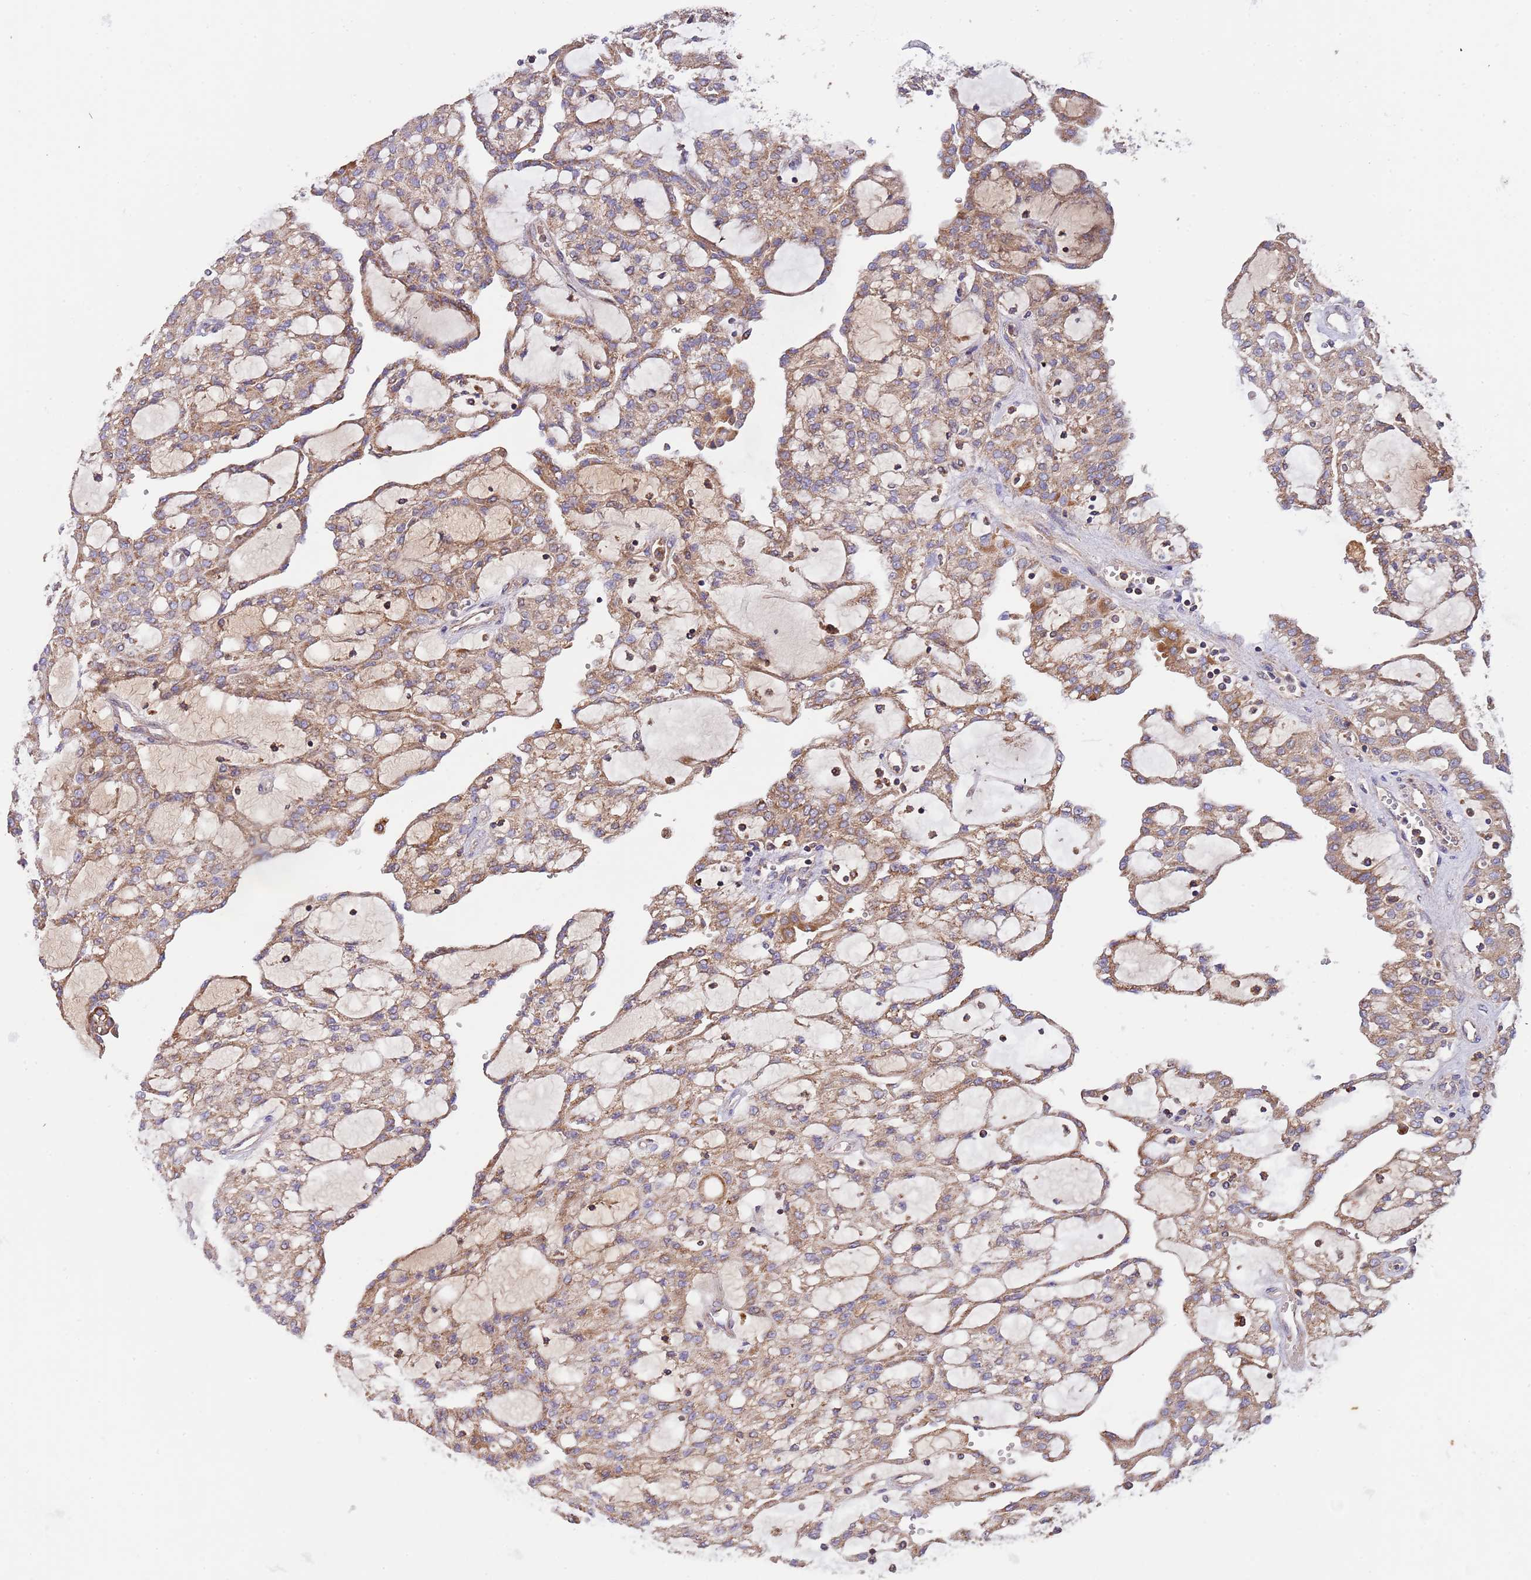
{"staining": {"intensity": "moderate", "quantity": ">75%", "location": "cytoplasmic/membranous"}, "tissue": "renal cancer", "cell_type": "Tumor cells", "image_type": "cancer", "snomed": [{"axis": "morphology", "description": "Adenocarcinoma, NOS"}, {"axis": "topography", "description": "Kidney"}], "caption": "Immunohistochemistry (IHC) image of neoplastic tissue: human renal cancer (adenocarcinoma) stained using immunohistochemistry (IHC) displays medium levels of moderate protein expression localized specifically in the cytoplasmic/membranous of tumor cells, appearing as a cytoplasmic/membranous brown color.", "gene": "DNAJA3", "patient": {"sex": "male", "age": 63}}